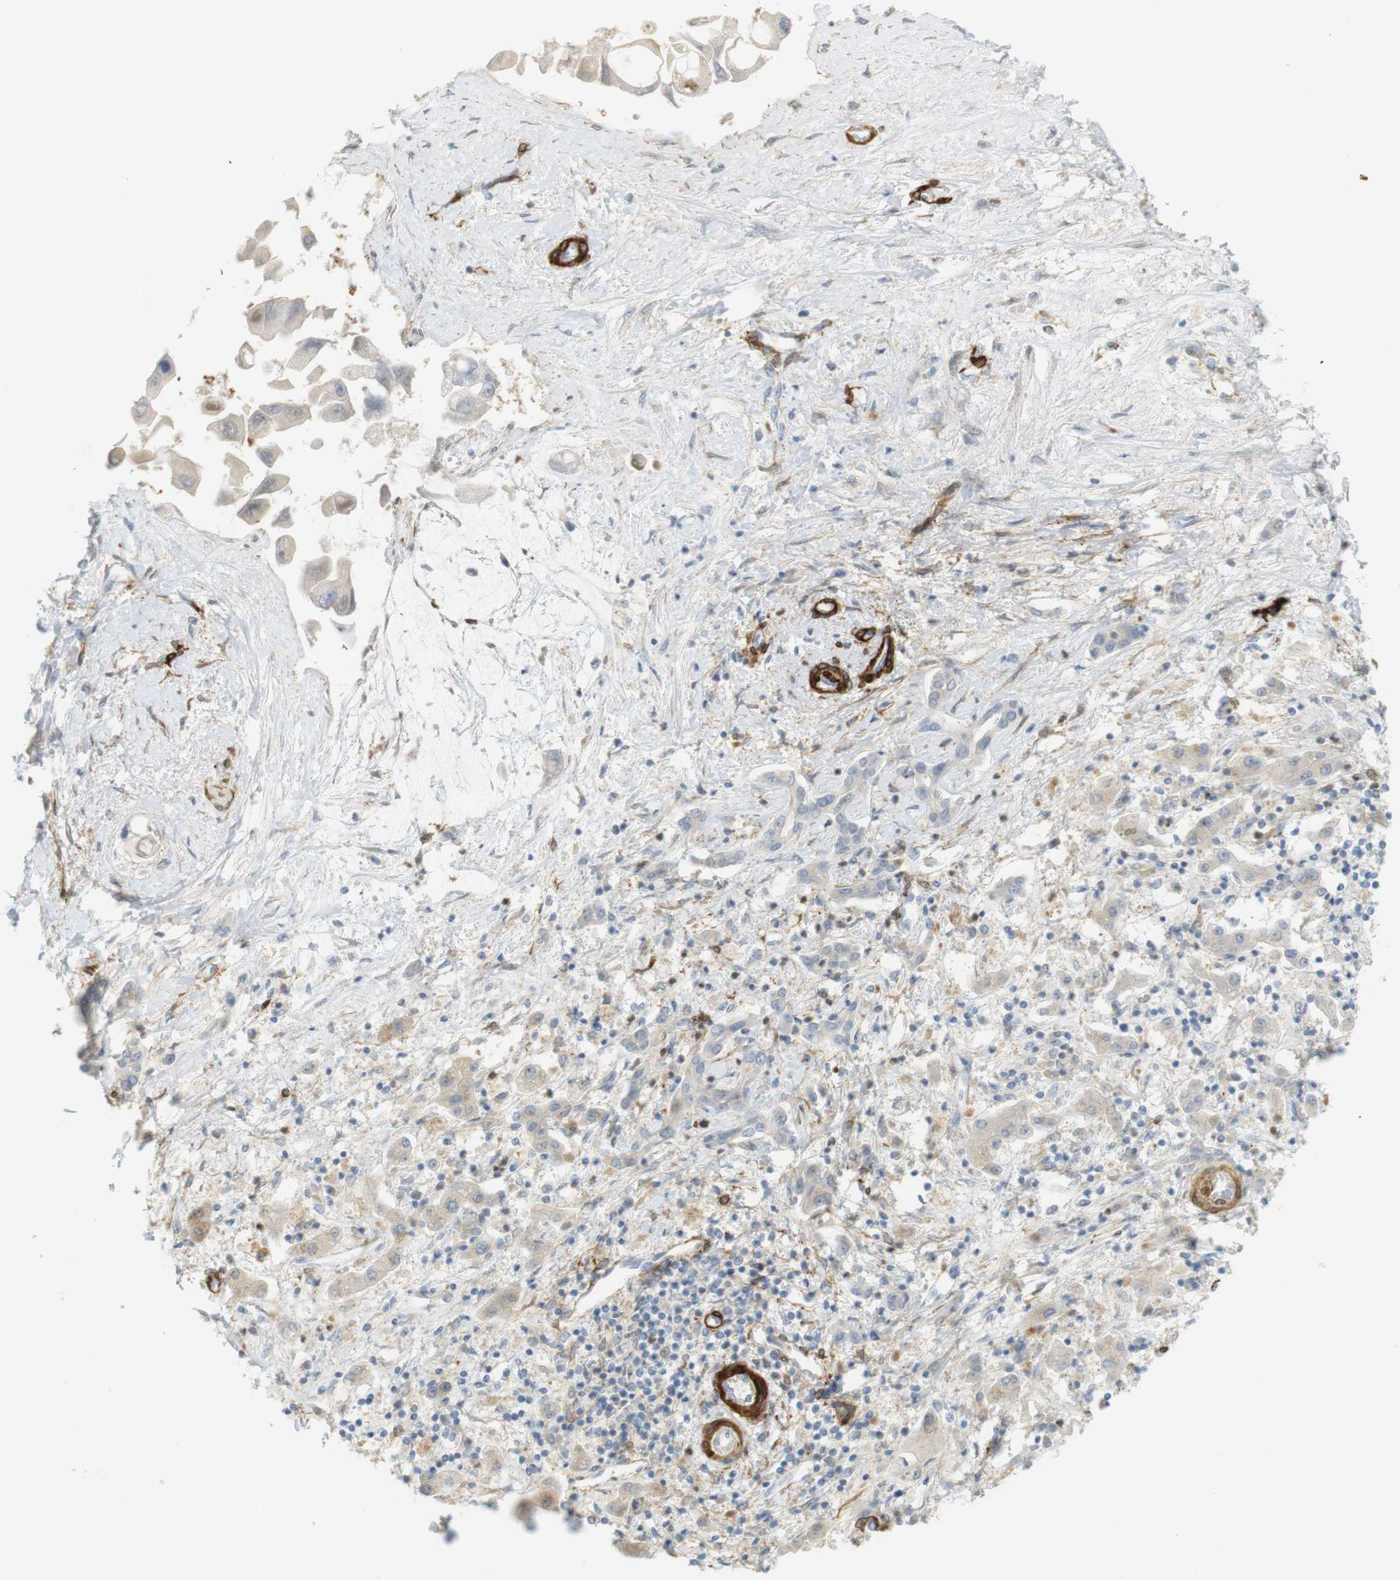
{"staining": {"intensity": "strong", "quantity": "<25%", "location": "cytoplasmic/membranous"}, "tissue": "liver cancer", "cell_type": "Tumor cells", "image_type": "cancer", "snomed": [{"axis": "morphology", "description": "Cholangiocarcinoma"}, {"axis": "topography", "description": "Liver"}], "caption": "Tumor cells show medium levels of strong cytoplasmic/membranous staining in approximately <25% of cells in human liver cholangiocarcinoma.", "gene": "PDE3A", "patient": {"sex": "male", "age": 50}}